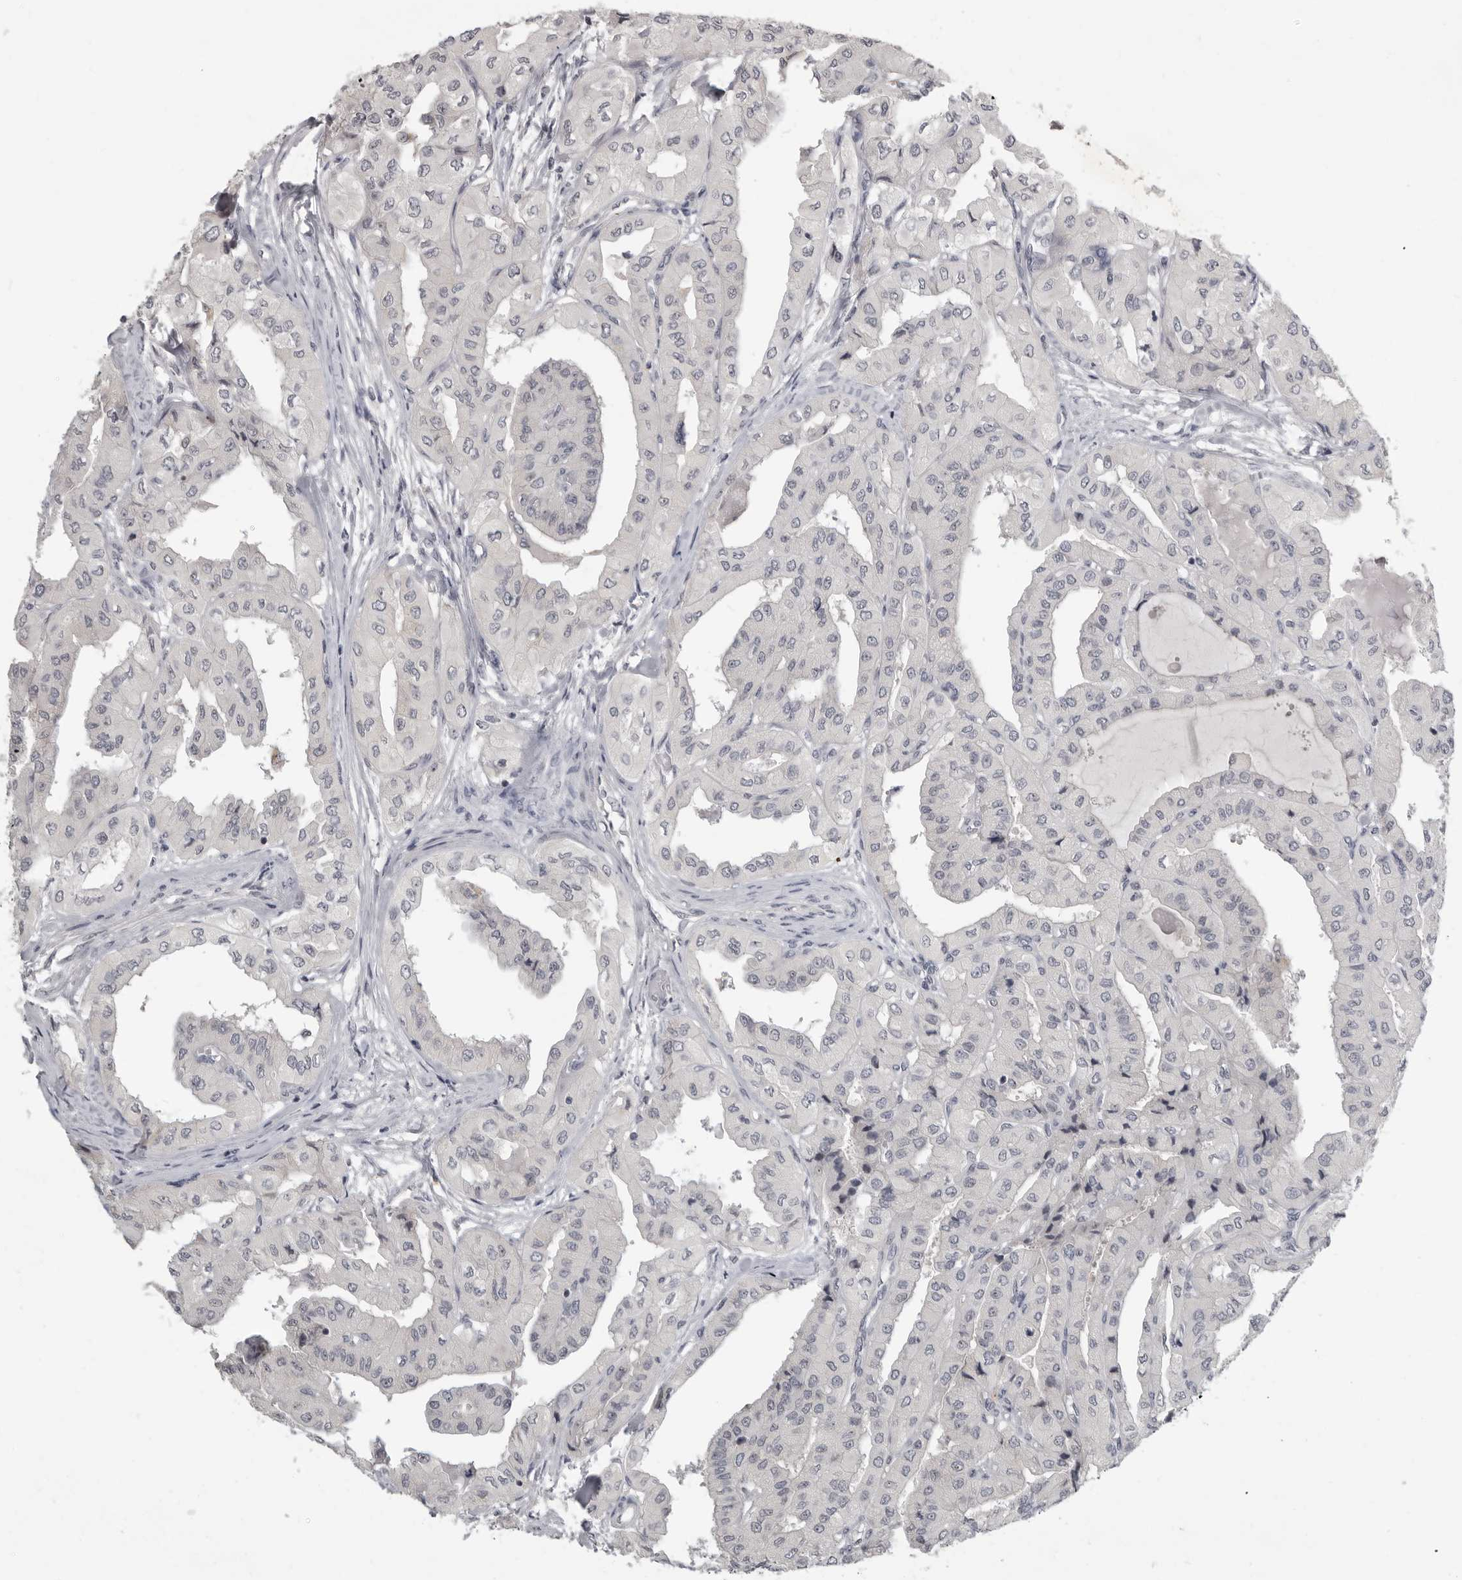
{"staining": {"intensity": "negative", "quantity": "none", "location": "none"}, "tissue": "thyroid cancer", "cell_type": "Tumor cells", "image_type": "cancer", "snomed": [{"axis": "morphology", "description": "Papillary adenocarcinoma, NOS"}, {"axis": "topography", "description": "Thyroid gland"}], "caption": "Image shows no protein expression in tumor cells of thyroid cancer tissue. (Brightfield microscopy of DAB IHC at high magnification).", "gene": "MRTO4", "patient": {"sex": "female", "age": 59}}